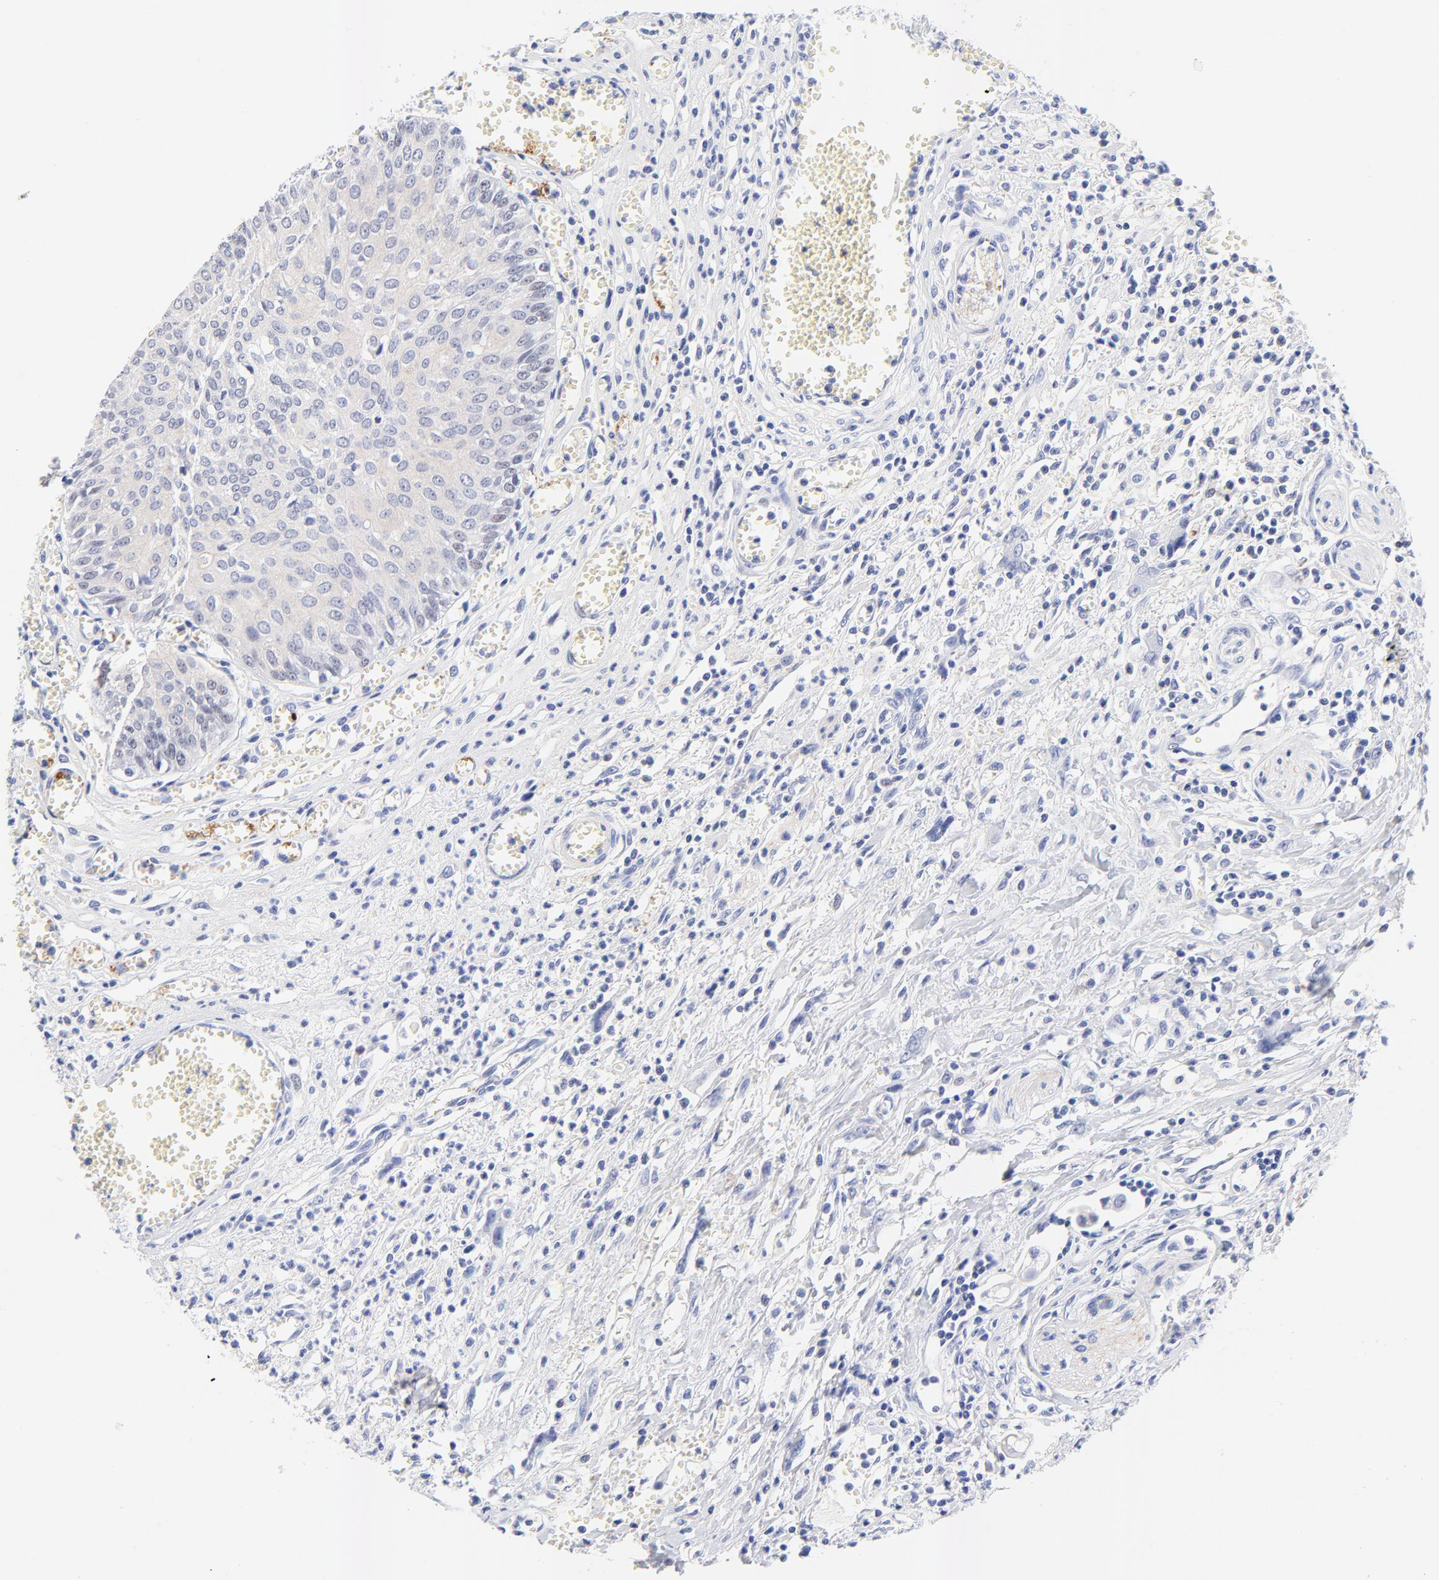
{"staining": {"intensity": "negative", "quantity": "none", "location": "none"}, "tissue": "urothelial cancer", "cell_type": "Tumor cells", "image_type": "cancer", "snomed": [{"axis": "morphology", "description": "Urothelial carcinoma, High grade"}, {"axis": "topography", "description": "Urinary bladder"}], "caption": "DAB immunohistochemical staining of human urothelial carcinoma (high-grade) displays no significant staining in tumor cells.", "gene": "FAM117B", "patient": {"sex": "male", "age": 66}}